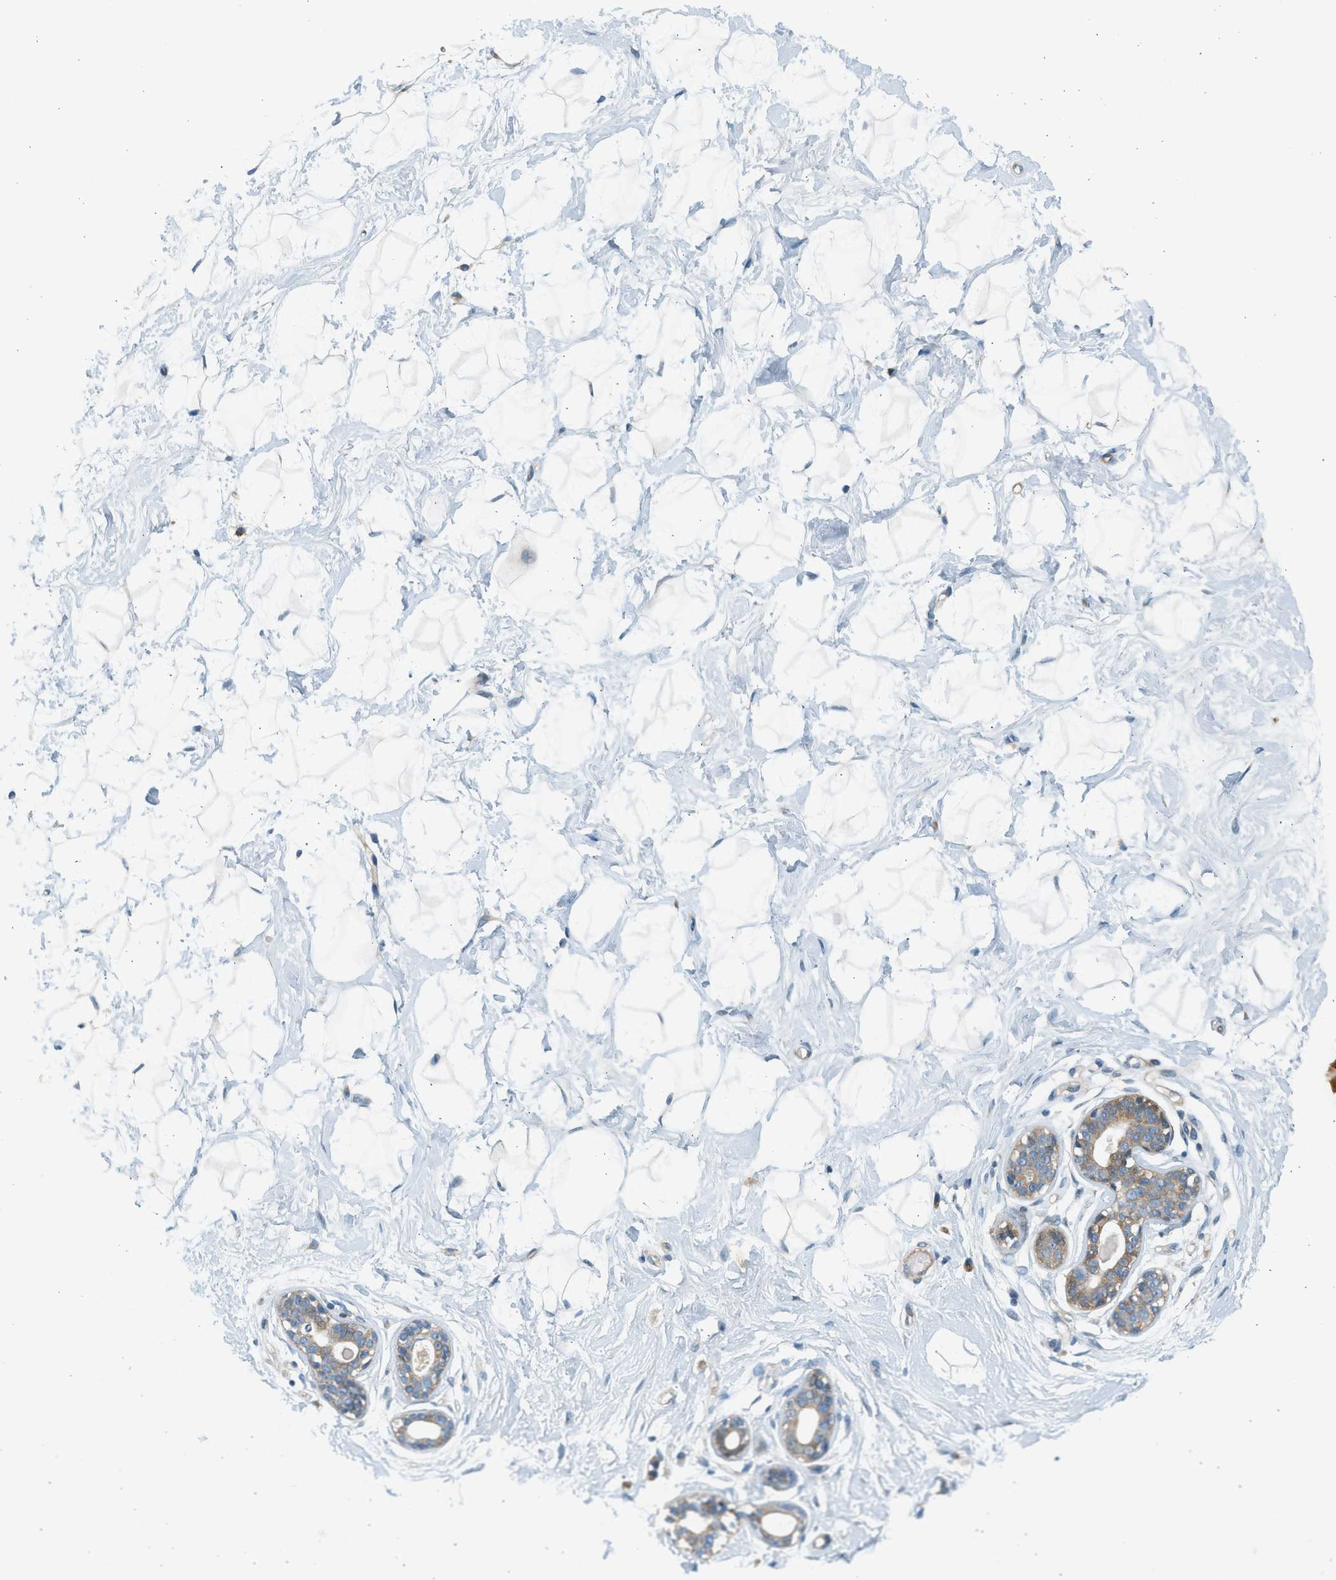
{"staining": {"intensity": "negative", "quantity": "none", "location": "none"}, "tissue": "breast", "cell_type": "Adipocytes", "image_type": "normal", "snomed": [{"axis": "morphology", "description": "Normal tissue, NOS"}, {"axis": "topography", "description": "Breast"}], "caption": "Immunohistochemistry (IHC) image of benign breast: breast stained with DAB exhibits no significant protein staining in adipocytes.", "gene": "KDELR2", "patient": {"sex": "female", "age": 23}}